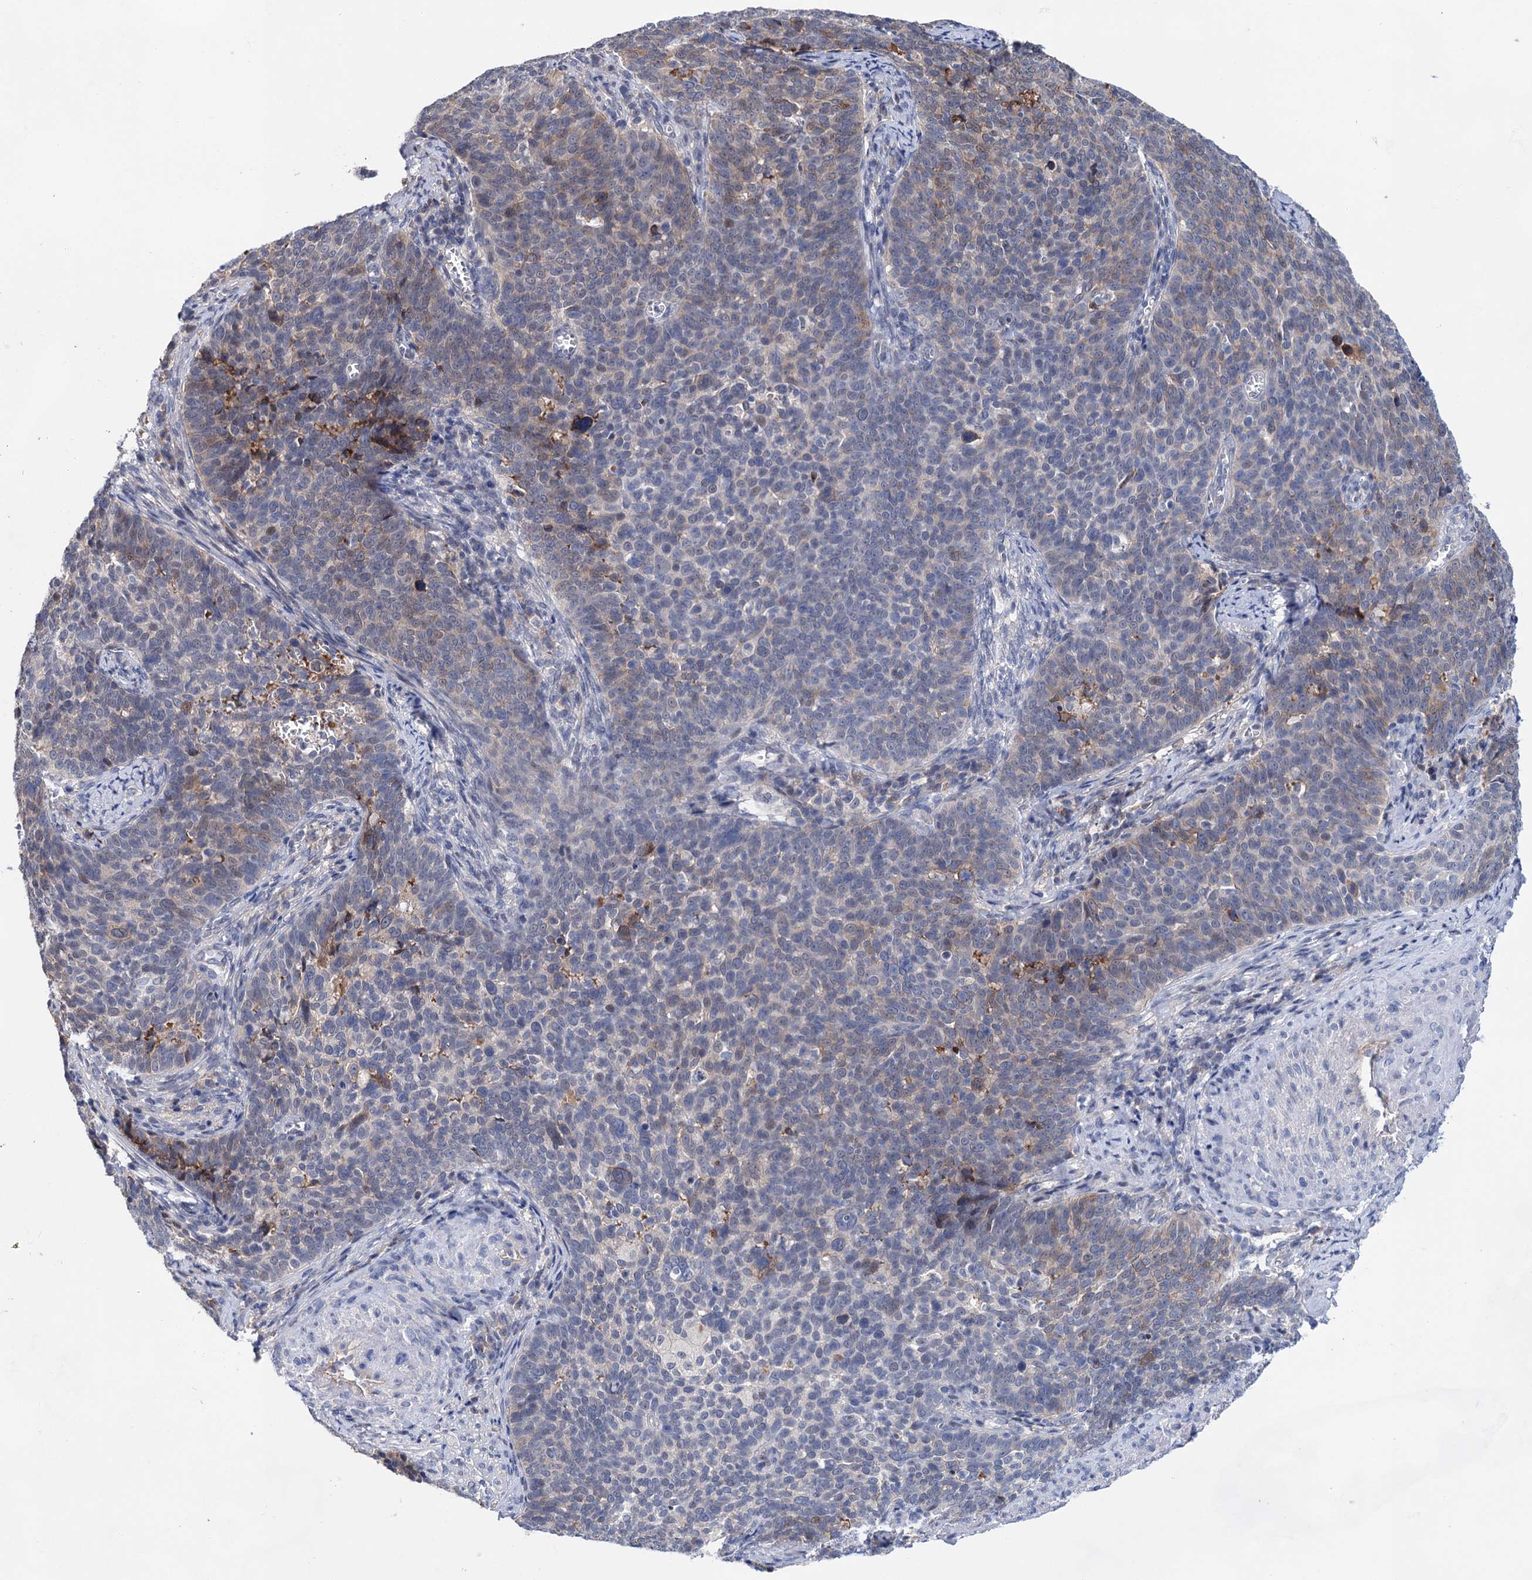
{"staining": {"intensity": "weak", "quantity": "25%-75%", "location": "cytoplasmic/membranous"}, "tissue": "cervical cancer", "cell_type": "Tumor cells", "image_type": "cancer", "snomed": [{"axis": "morphology", "description": "Squamous cell carcinoma, NOS"}, {"axis": "topography", "description": "Cervix"}], "caption": "IHC staining of cervical cancer (squamous cell carcinoma), which displays low levels of weak cytoplasmic/membranous positivity in approximately 25%-75% of tumor cells indicating weak cytoplasmic/membranous protein staining. The staining was performed using DAB (brown) for protein detection and nuclei were counterstained in hematoxylin (blue).", "gene": "MORN3", "patient": {"sex": "female", "age": 39}}